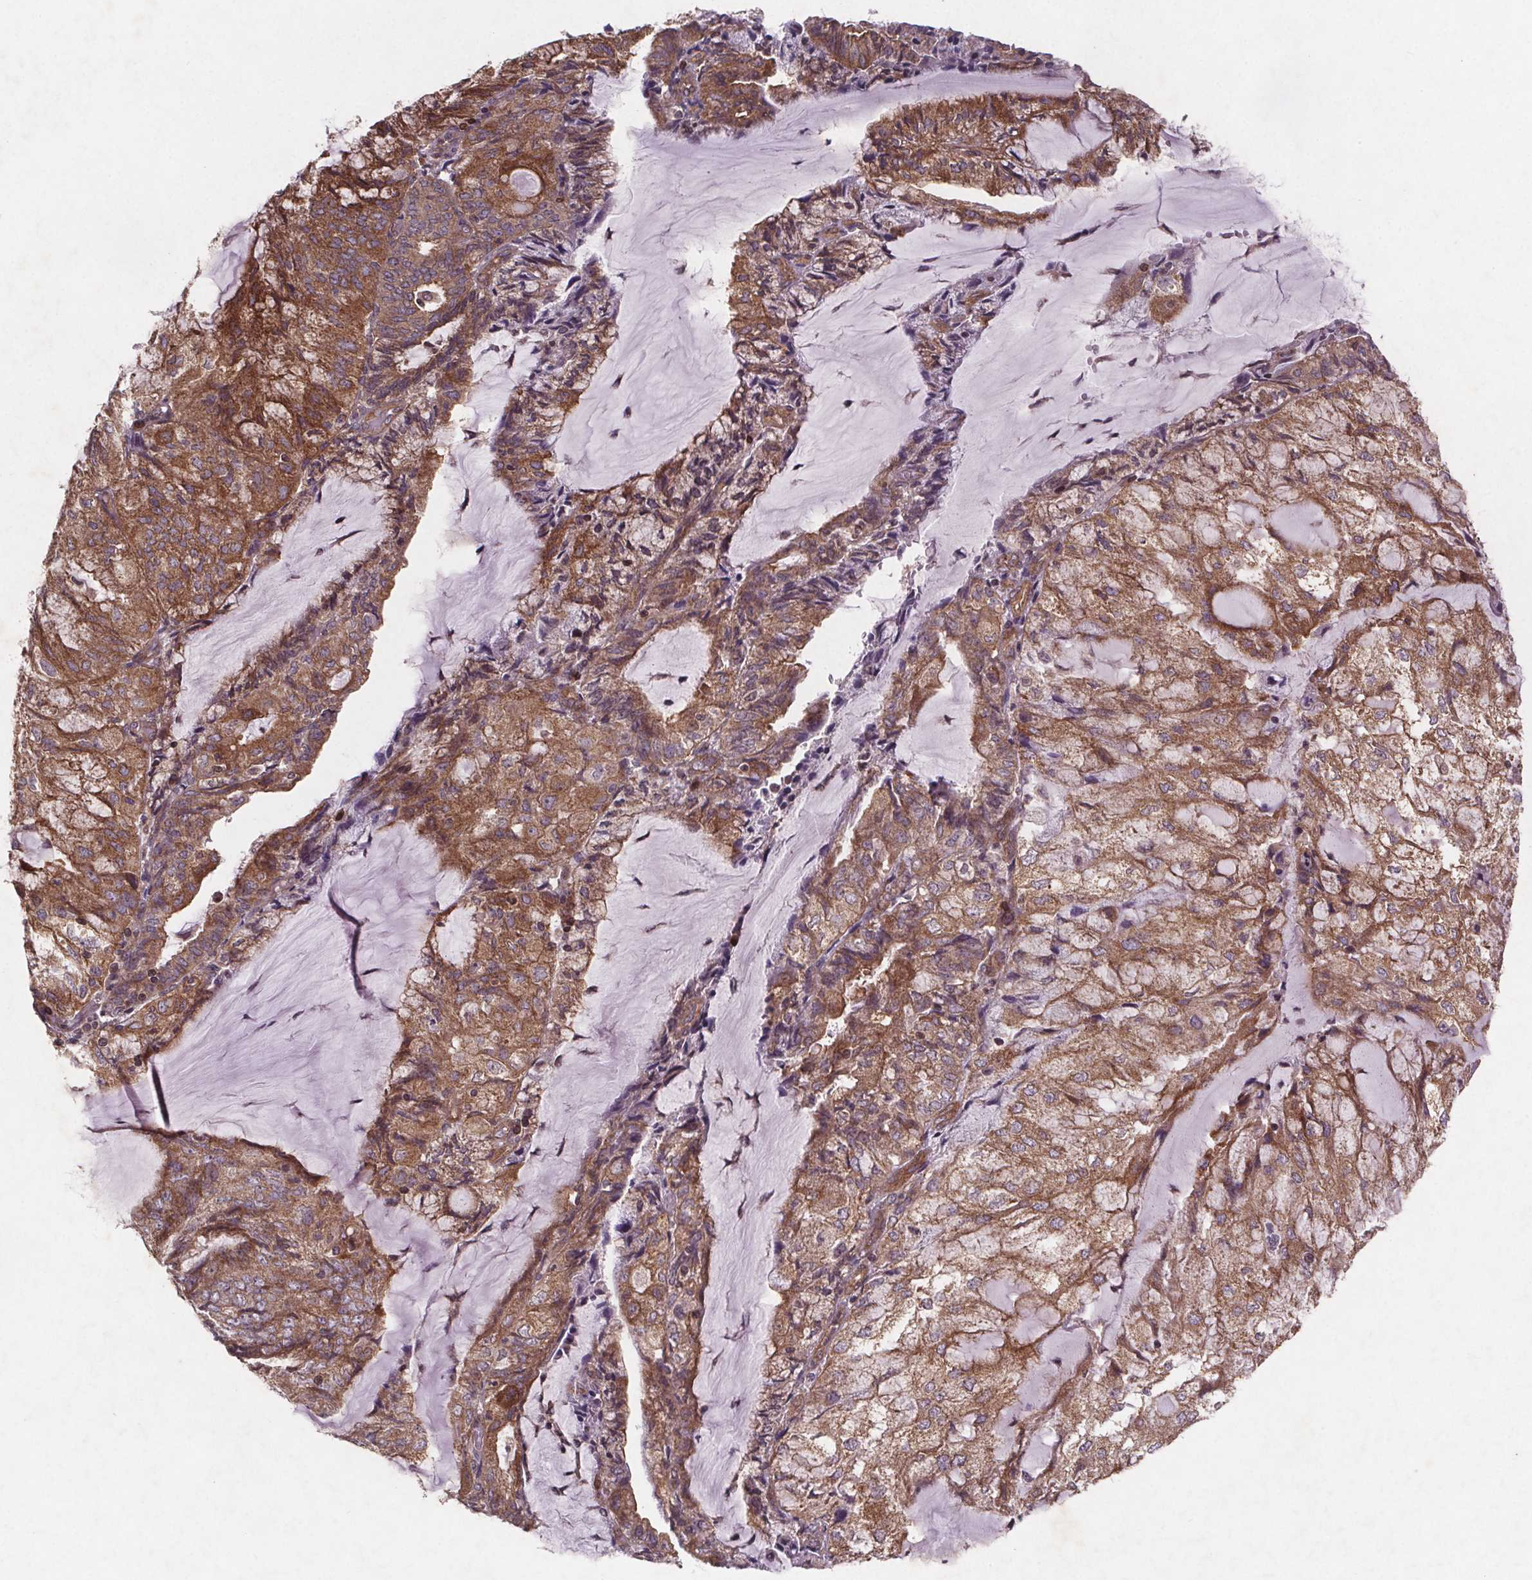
{"staining": {"intensity": "moderate", "quantity": ">75%", "location": "cytoplasmic/membranous"}, "tissue": "endometrial cancer", "cell_type": "Tumor cells", "image_type": "cancer", "snomed": [{"axis": "morphology", "description": "Adenocarcinoma, NOS"}, {"axis": "topography", "description": "Endometrium"}], "caption": "The histopathology image shows staining of adenocarcinoma (endometrial), revealing moderate cytoplasmic/membranous protein staining (brown color) within tumor cells.", "gene": "STRN3", "patient": {"sex": "female", "age": 81}}